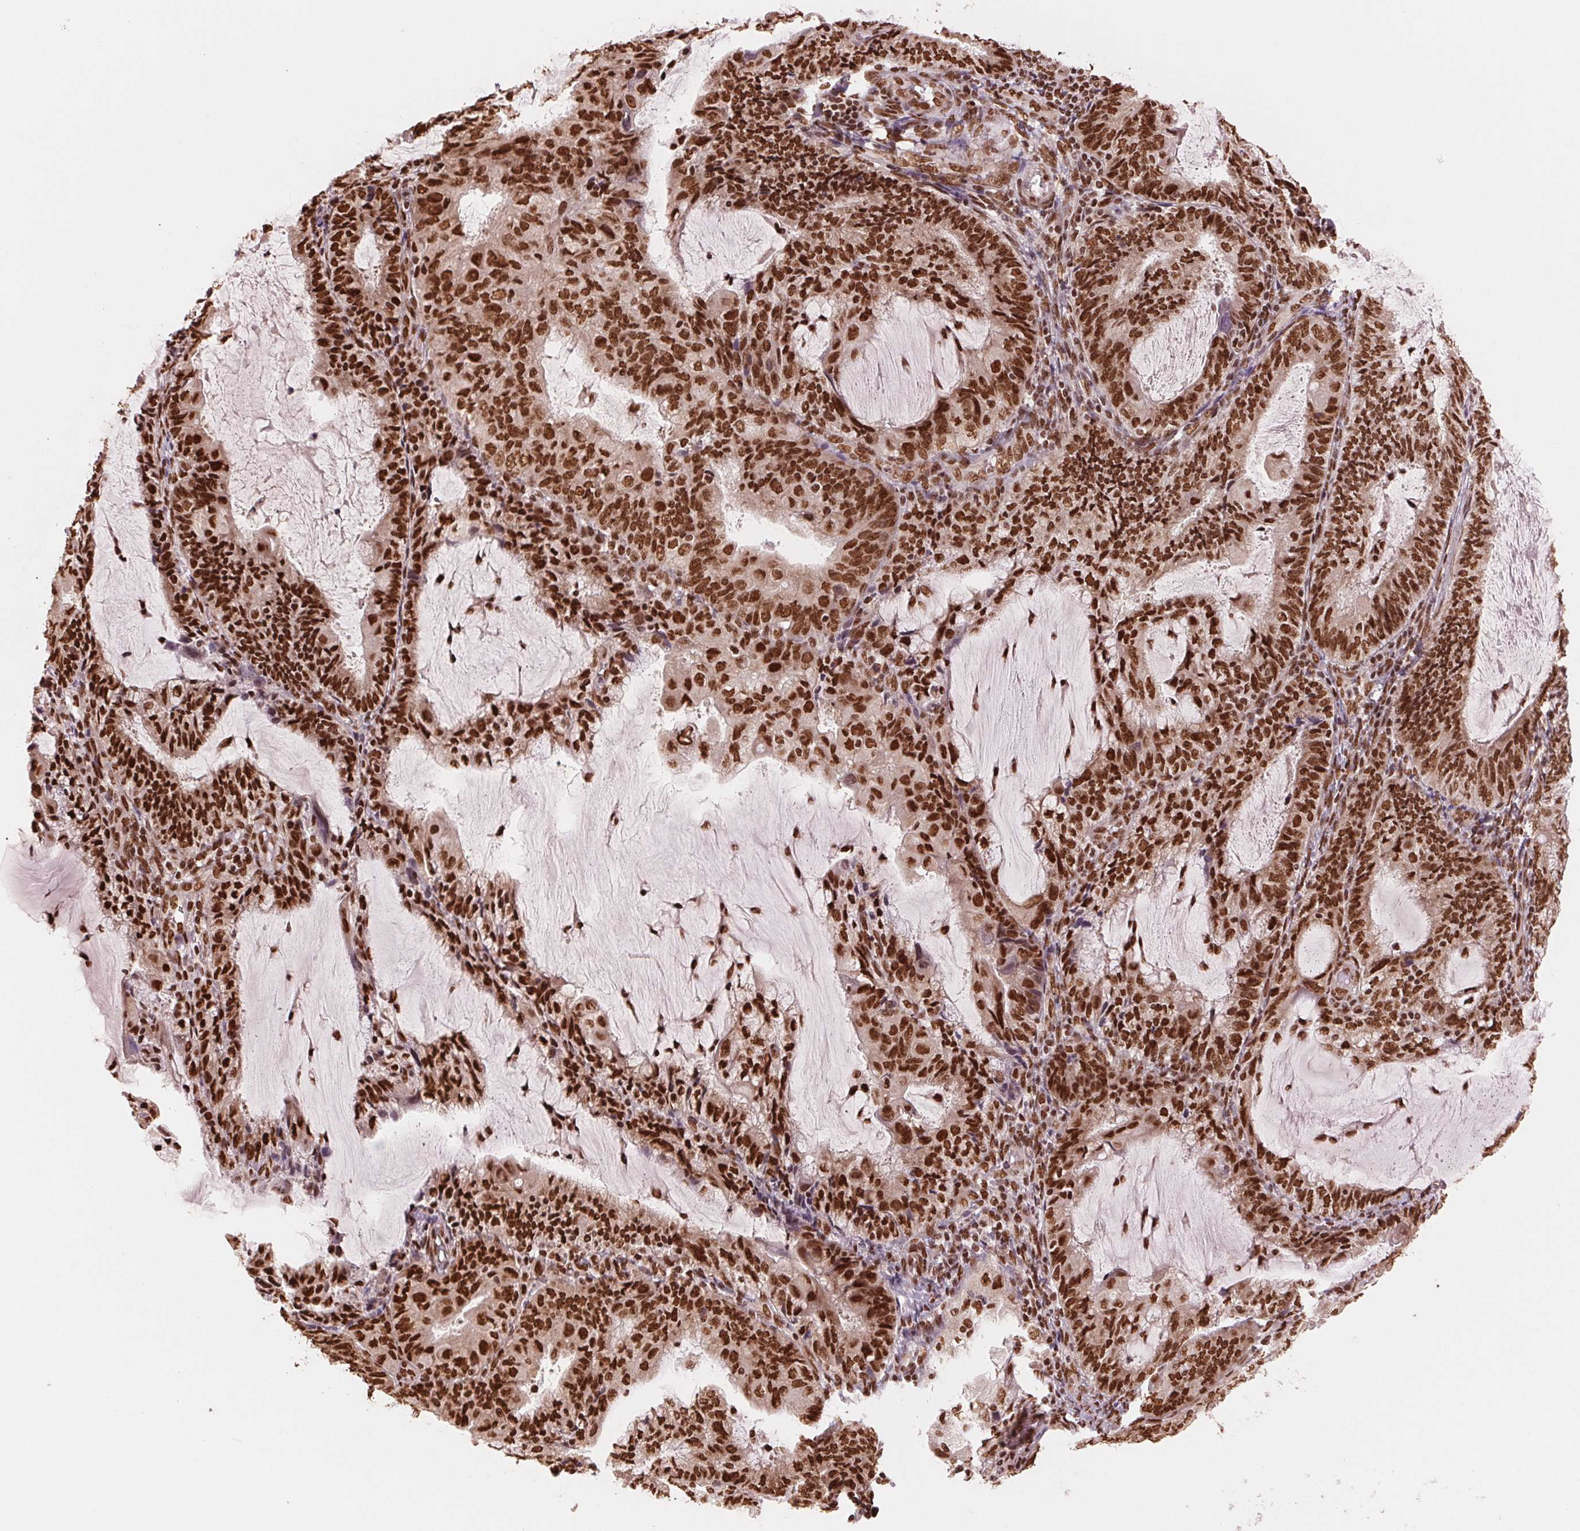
{"staining": {"intensity": "strong", "quantity": ">75%", "location": "nuclear"}, "tissue": "endometrial cancer", "cell_type": "Tumor cells", "image_type": "cancer", "snomed": [{"axis": "morphology", "description": "Adenocarcinoma, NOS"}, {"axis": "topography", "description": "Endometrium"}], "caption": "A photomicrograph of endometrial cancer stained for a protein exhibits strong nuclear brown staining in tumor cells. (brown staining indicates protein expression, while blue staining denotes nuclei).", "gene": "TTLL9", "patient": {"sex": "female", "age": 81}}